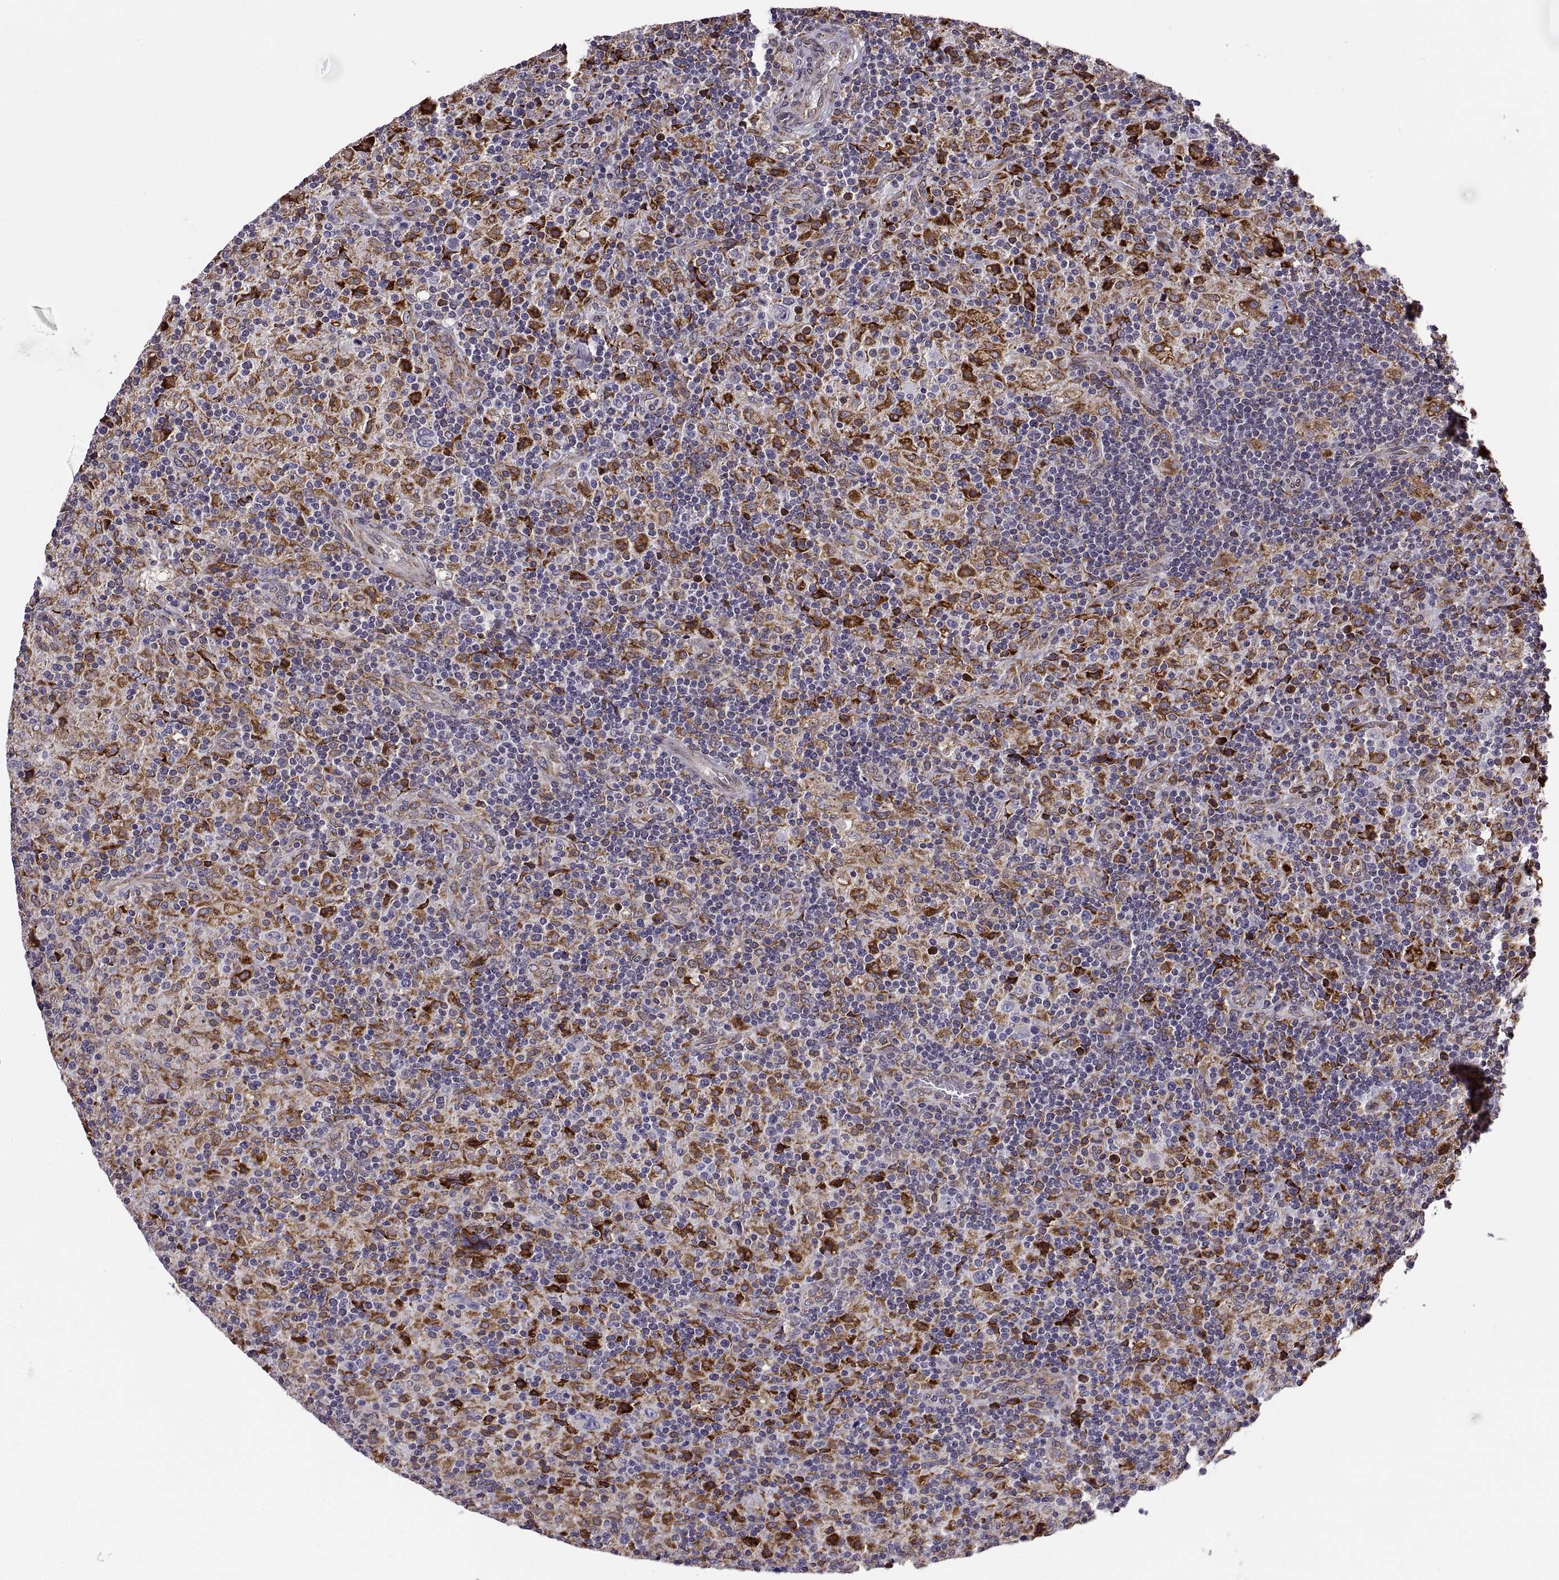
{"staining": {"intensity": "negative", "quantity": "none", "location": "none"}, "tissue": "lymphoma", "cell_type": "Tumor cells", "image_type": "cancer", "snomed": [{"axis": "morphology", "description": "Hodgkin's disease, NOS"}, {"axis": "topography", "description": "Lymph node"}], "caption": "This is a image of IHC staining of lymphoma, which shows no positivity in tumor cells. Brightfield microscopy of IHC stained with DAB (3,3'-diaminobenzidine) (brown) and hematoxylin (blue), captured at high magnification.", "gene": "PLEKHB2", "patient": {"sex": "male", "age": 70}}